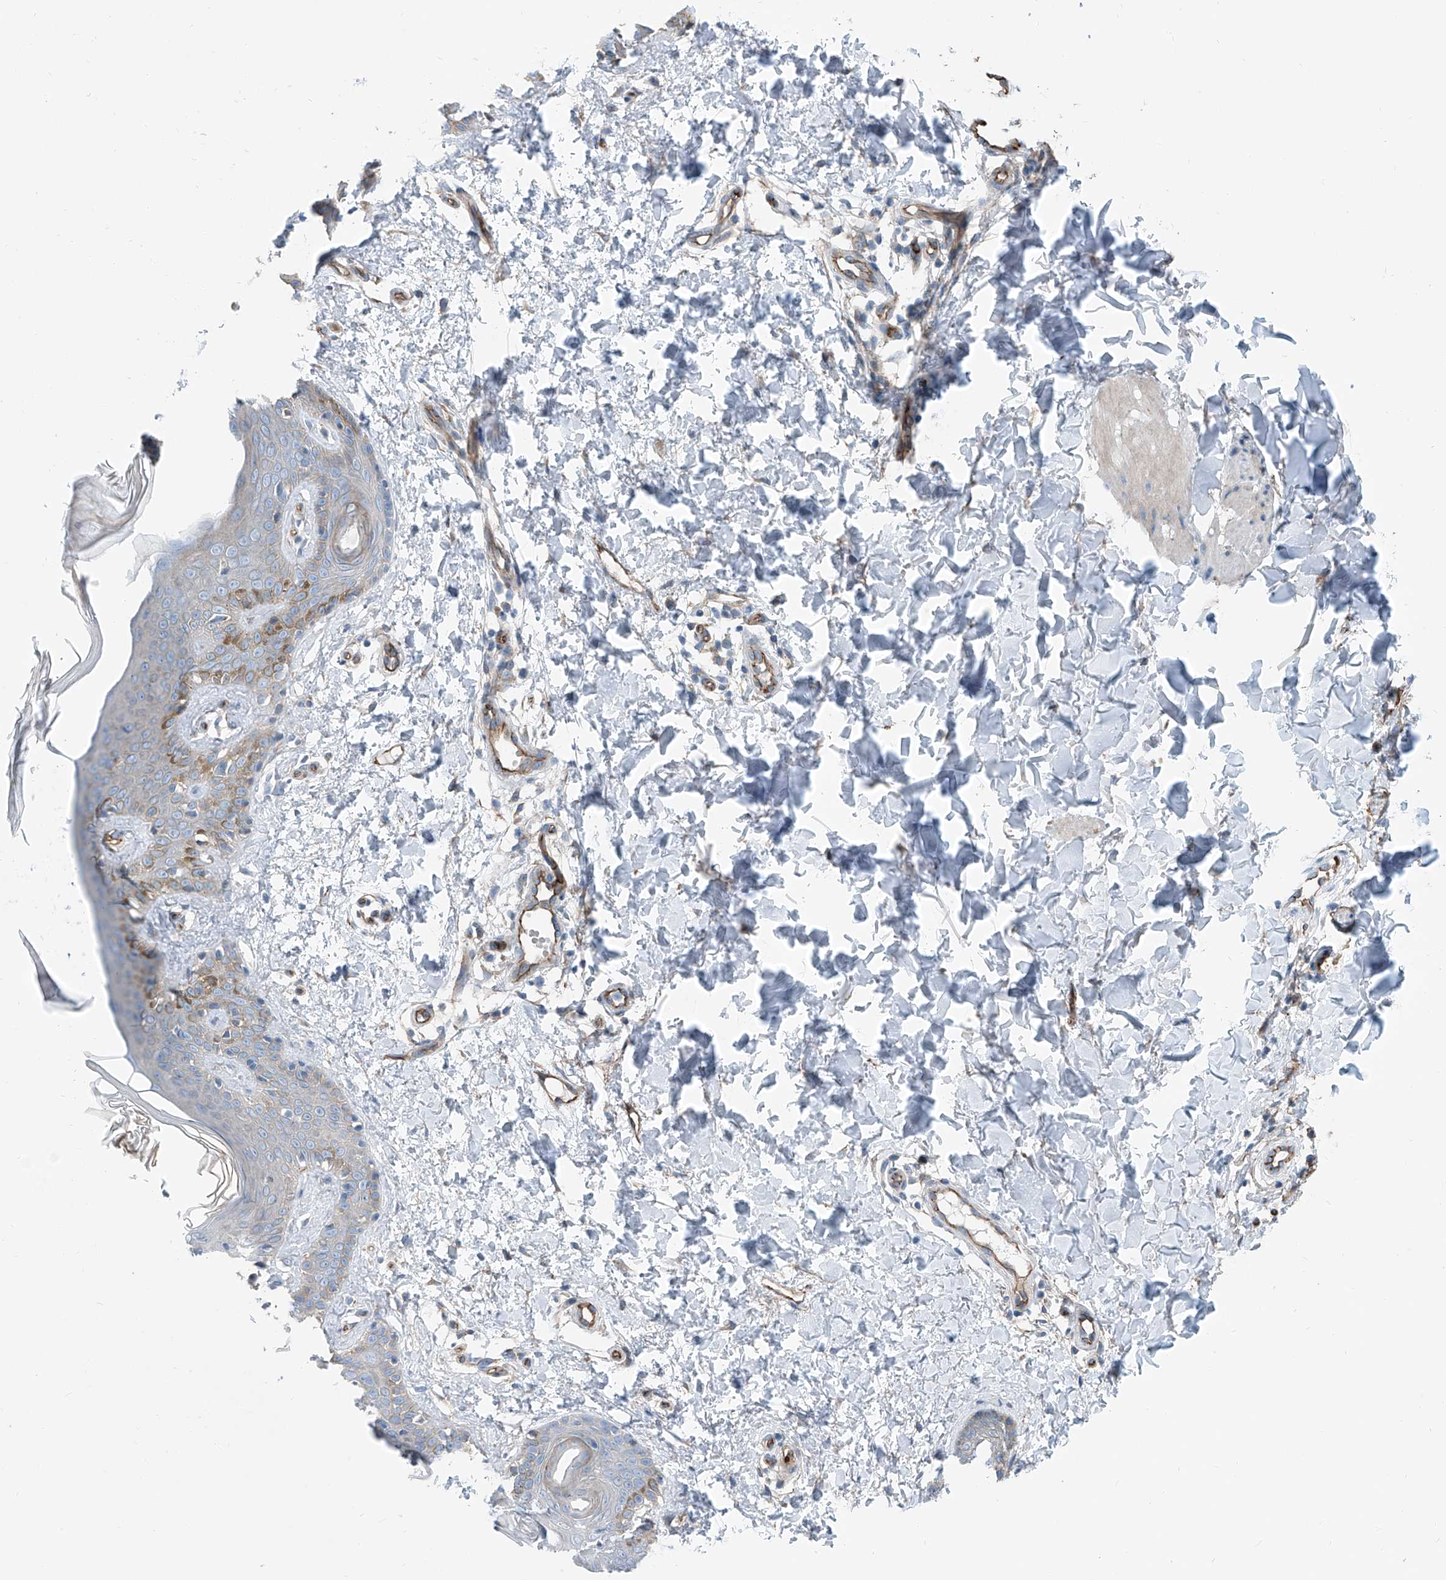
{"staining": {"intensity": "moderate", "quantity": ">75%", "location": "cytoplasmic/membranous"}, "tissue": "skin", "cell_type": "Fibroblasts", "image_type": "normal", "snomed": [{"axis": "morphology", "description": "Normal tissue, NOS"}, {"axis": "topography", "description": "Skin"}], "caption": "Immunohistochemical staining of normal human skin shows >75% levels of moderate cytoplasmic/membranous protein positivity in approximately >75% of fibroblasts.", "gene": "THEMIS2", "patient": {"sex": "male", "age": 37}}